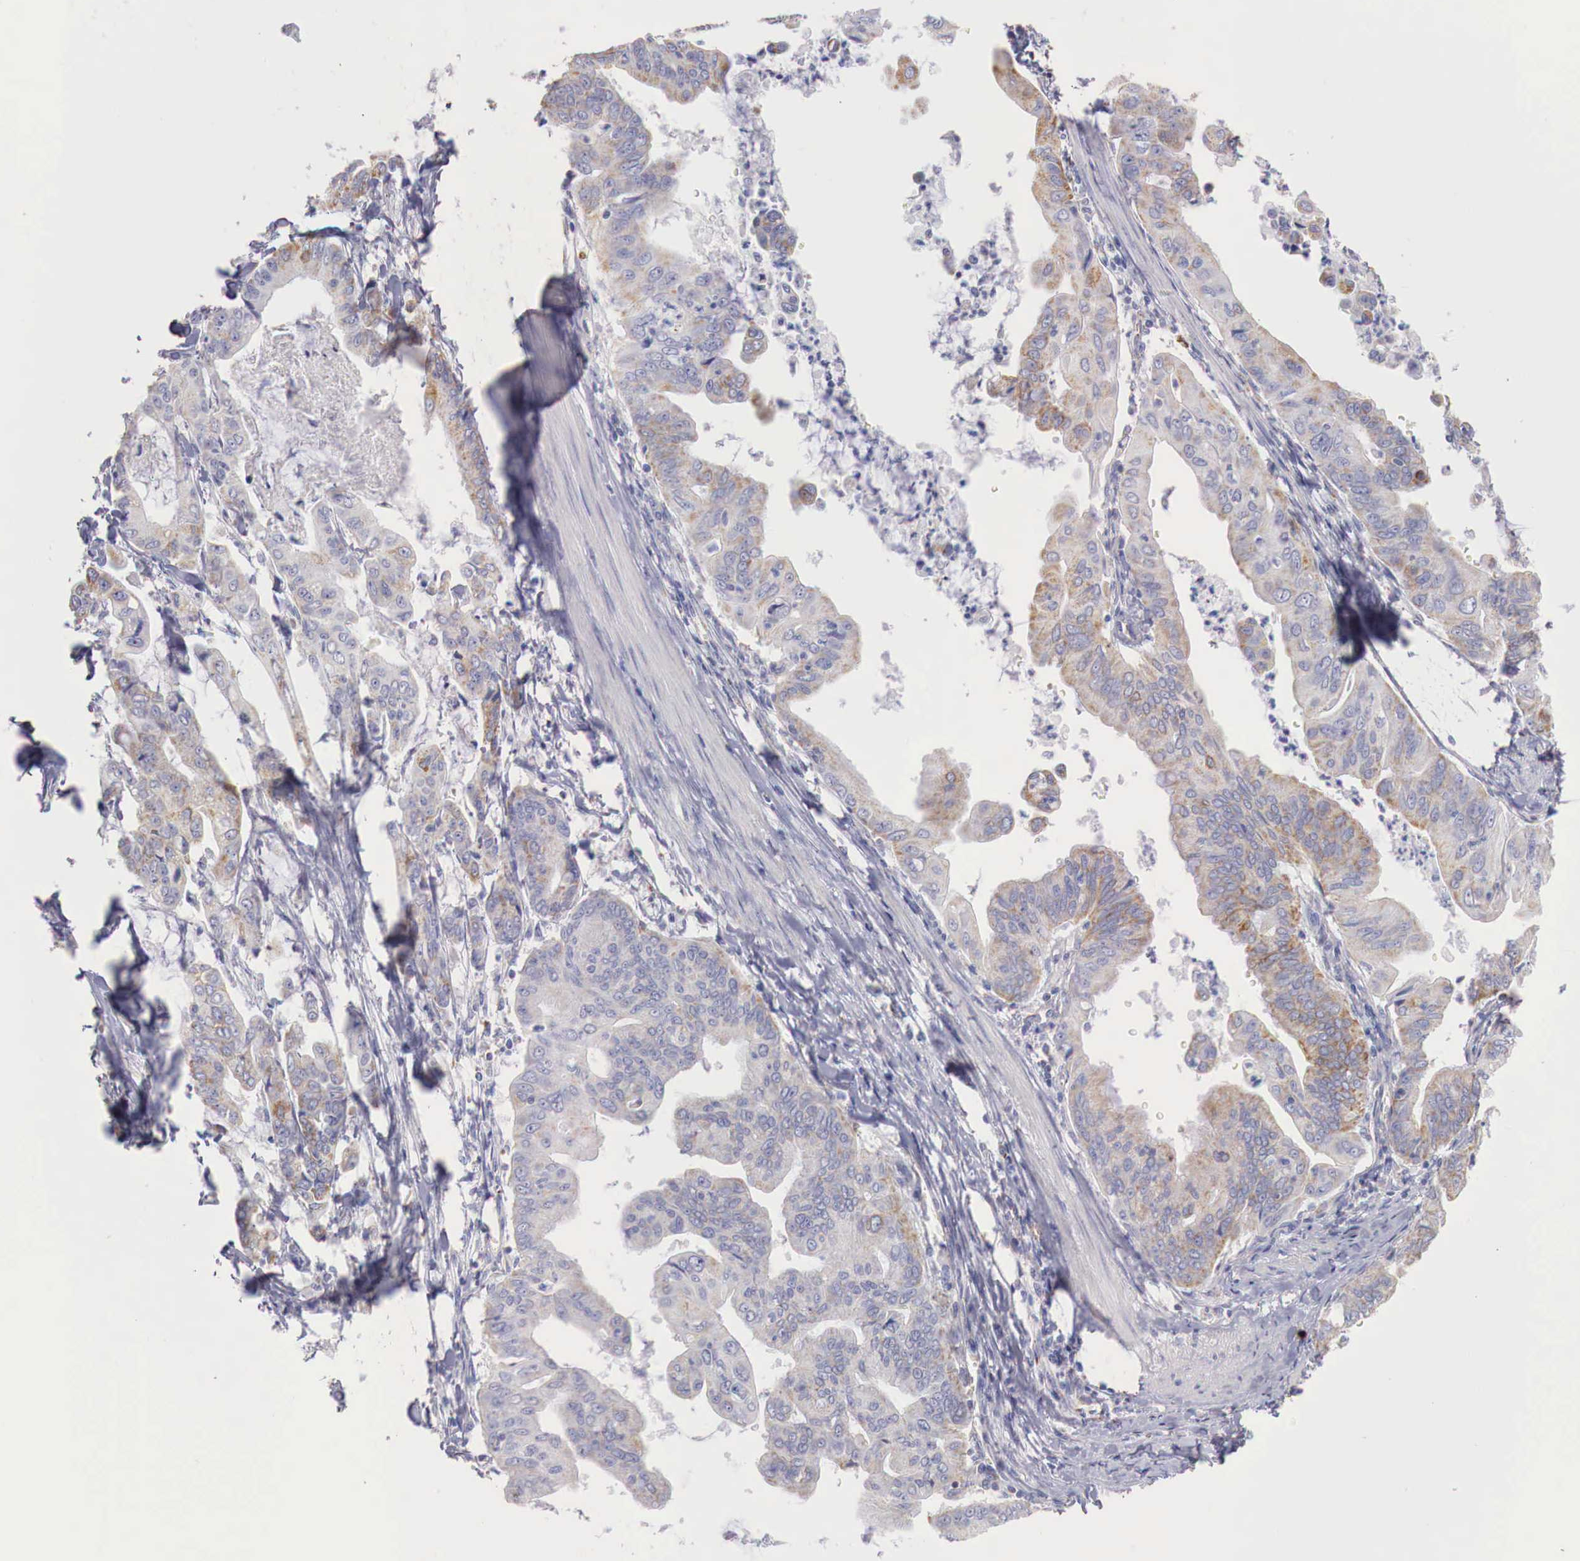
{"staining": {"intensity": "weak", "quantity": "25%-75%", "location": "cytoplasmic/membranous"}, "tissue": "stomach cancer", "cell_type": "Tumor cells", "image_type": "cancer", "snomed": [{"axis": "morphology", "description": "Adenocarcinoma, NOS"}, {"axis": "topography", "description": "Stomach, upper"}], "caption": "About 25%-75% of tumor cells in stomach cancer demonstrate weak cytoplasmic/membranous protein positivity as visualized by brown immunohistochemical staining.", "gene": "IDH3G", "patient": {"sex": "male", "age": 80}}